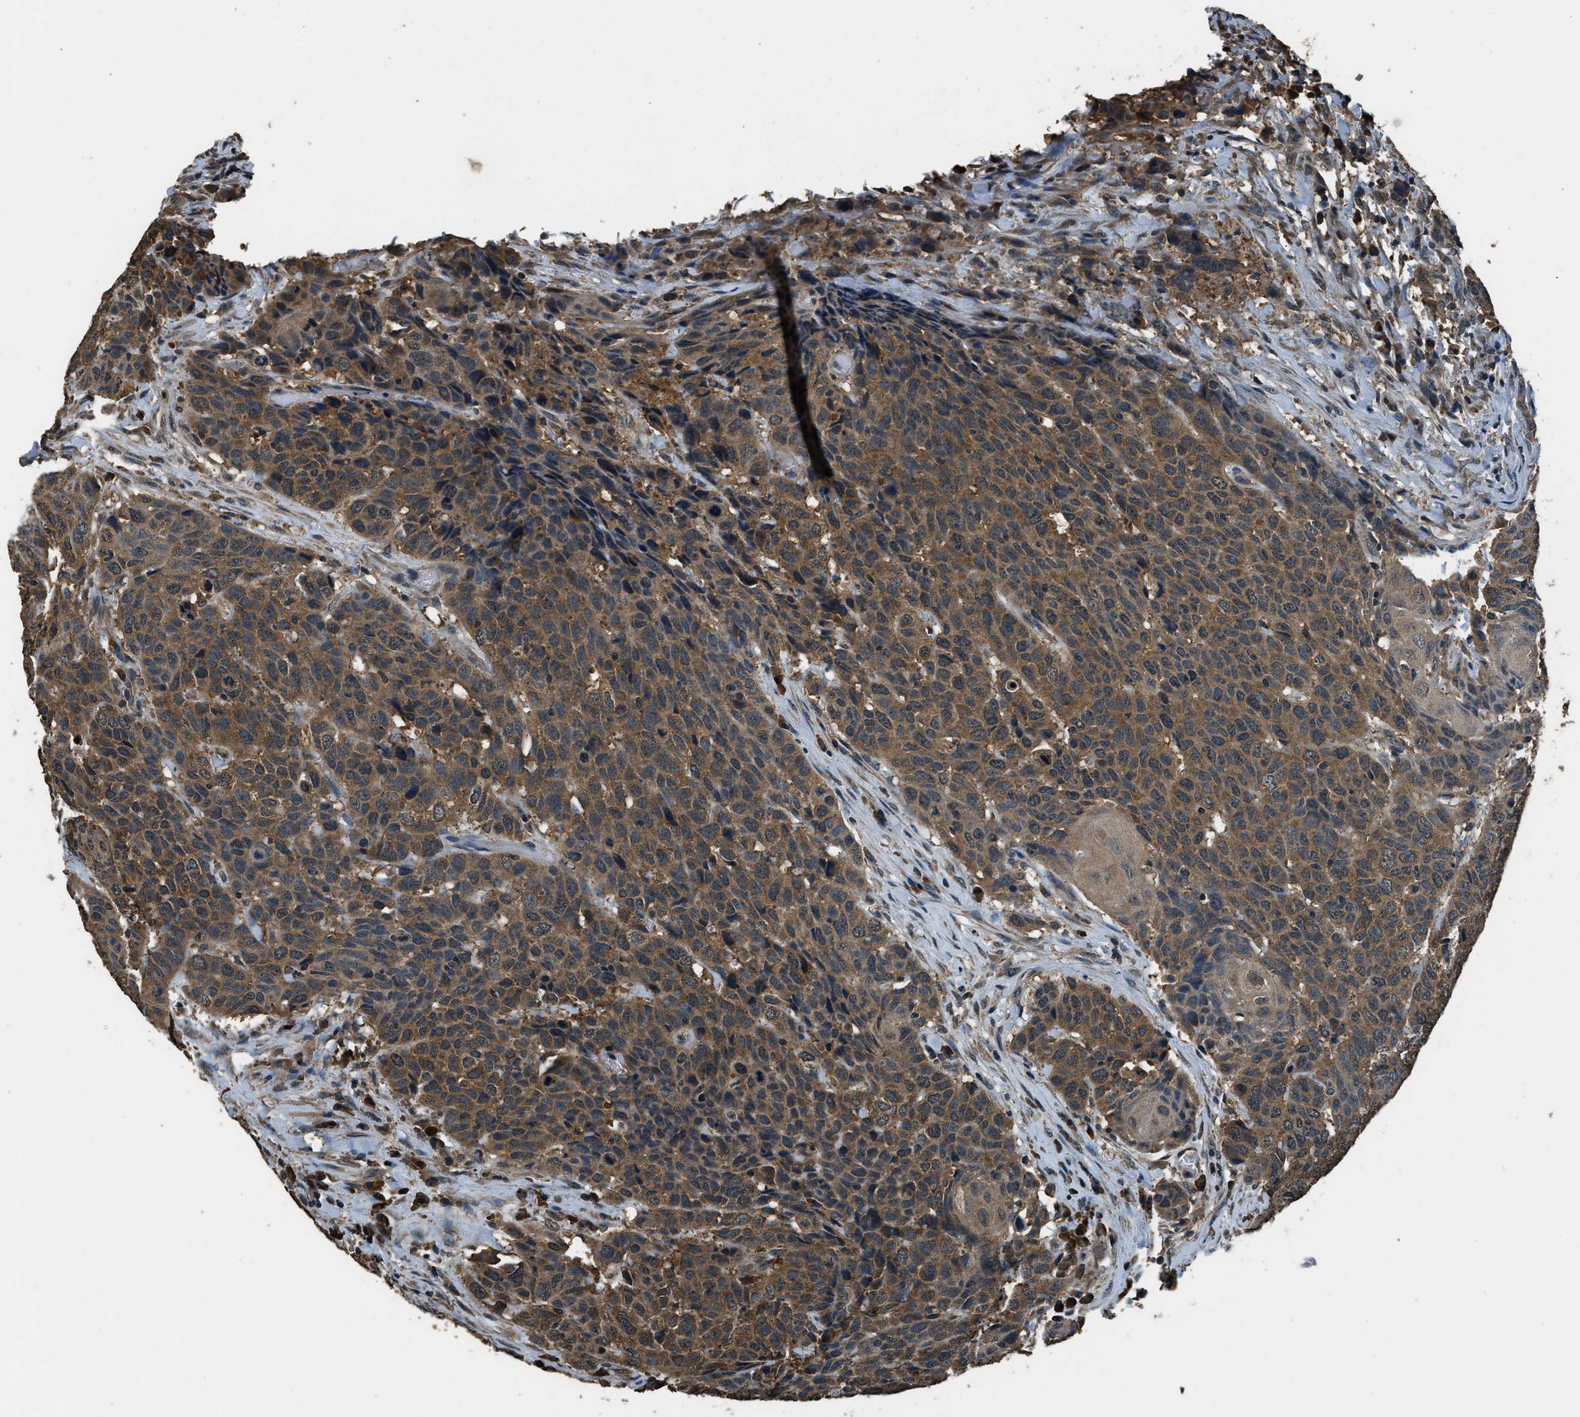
{"staining": {"intensity": "moderate", "quantity": ">75%", "location": "cytoplasmic/membranous"}, "tissue": "head and neck cancer", "cell_type": "Tumor cells", "image_type": "cancer", "snomed": [{"axis": "morphology", "description": "Squamous cell carcinoma, NOS"}, {"axis": "topography", "description": "Head-Neck"}], "caption": "An immunohistochemistry (IHC) image of neoplastic tissue is shown. Protein staining in brown shows moderate cytoplasmic/membranous positivity in head and neck squamous cell carcinoma within tumor cells.", "gene": "SALL3", "patient": {"sex": "male", "age": 66}}